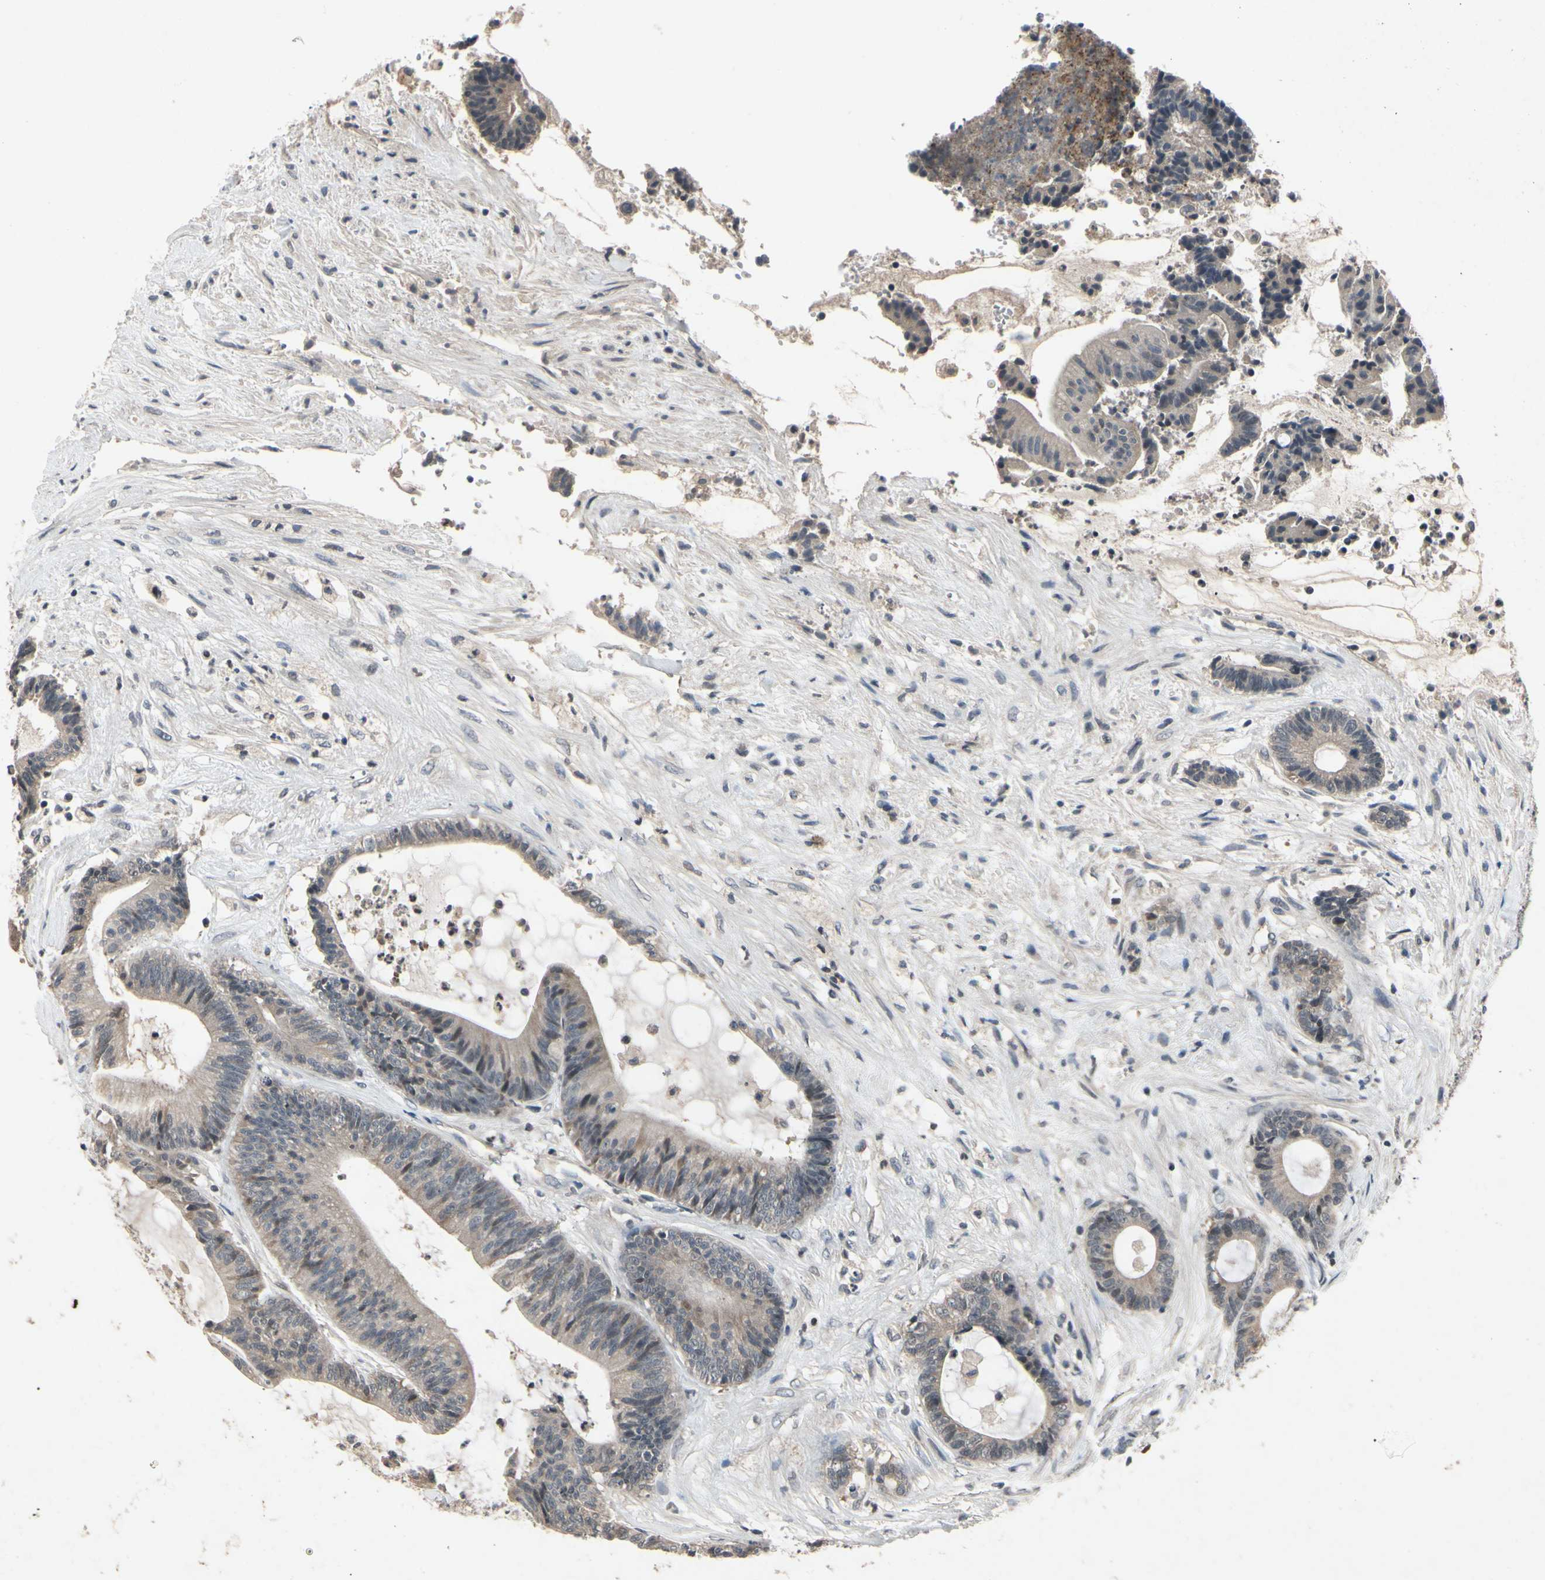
{"staining": {"intensity": "weak", "quantity": "25%-75%", "location": "cytoplasmic/membranous"}, "tissue": "colorectal cancer", "cell_type": "Tumor cells", "image_type": "cancer", "snomed": [{"axis": "morphology", "description": "Adenocarcinoma, NOS"}, {"axis": "topography", "description": "Colon"}], "caption": "Protein expression analysis of human colorectal adenocarcinoma reveals weak cytoplasmic/membranous expression in about 25%-75% of tumor cells.", "gene": "DPY19L3", "patient": {"sex": "female", "age": 84}}